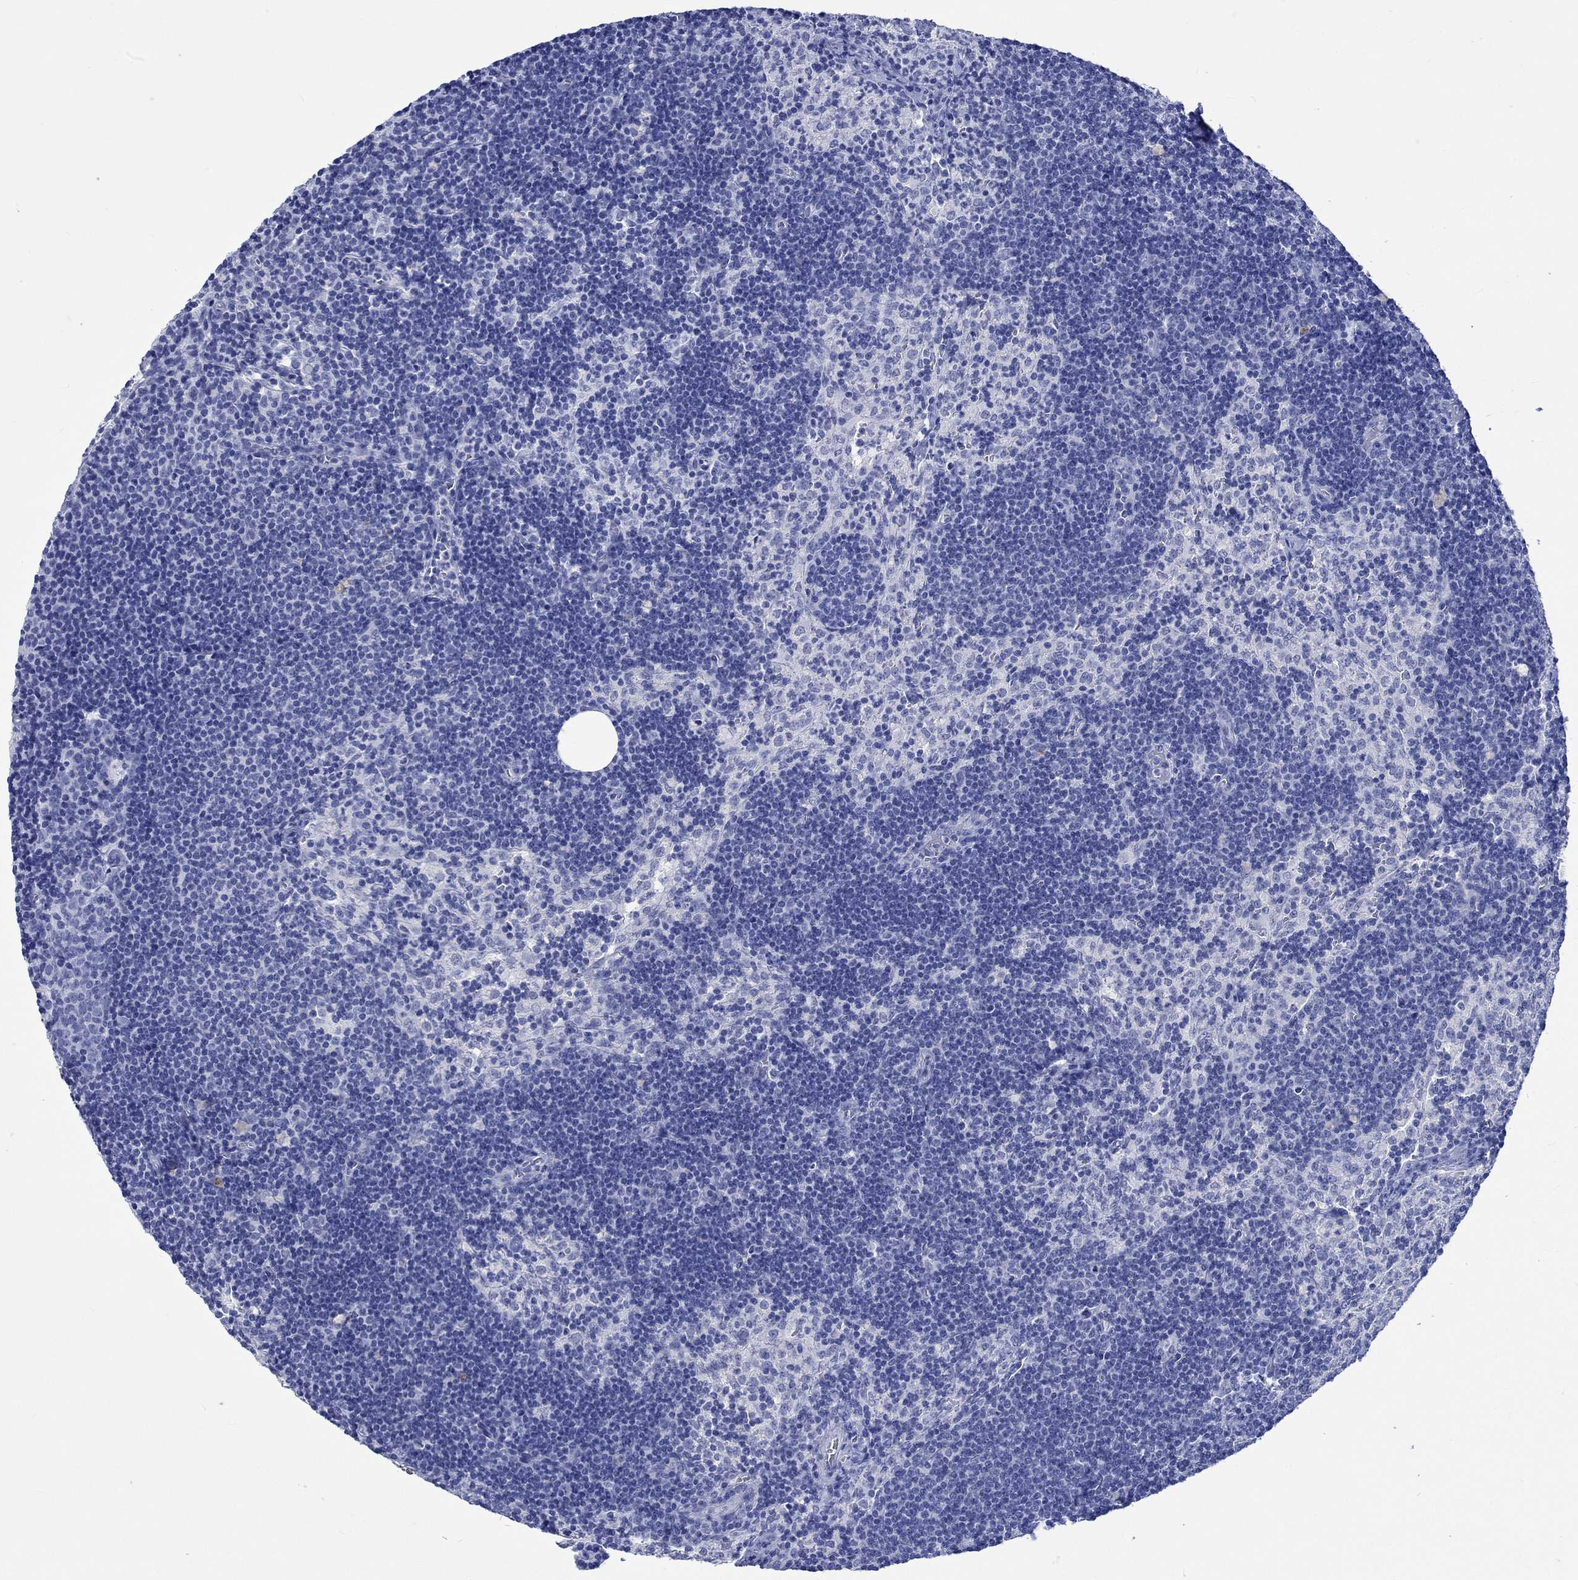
{"staining": {"intensity": "negative", "quantity": "none", "location": "none"}, "tissue": "lymph node", "cell_type": "Germinal center cells", "image_type": "normal", "snomed": [{"axis": "morphology", "description": "Normal tissue, NOS"}, {"axis": "topography", "description": "Lymph node"}], "caption": "Protein analysis of benign lymph node exhibits no significant expression in germinal center cells.", "gene": "KLHL33", "patient": {"sex": "female", "age": 34}}